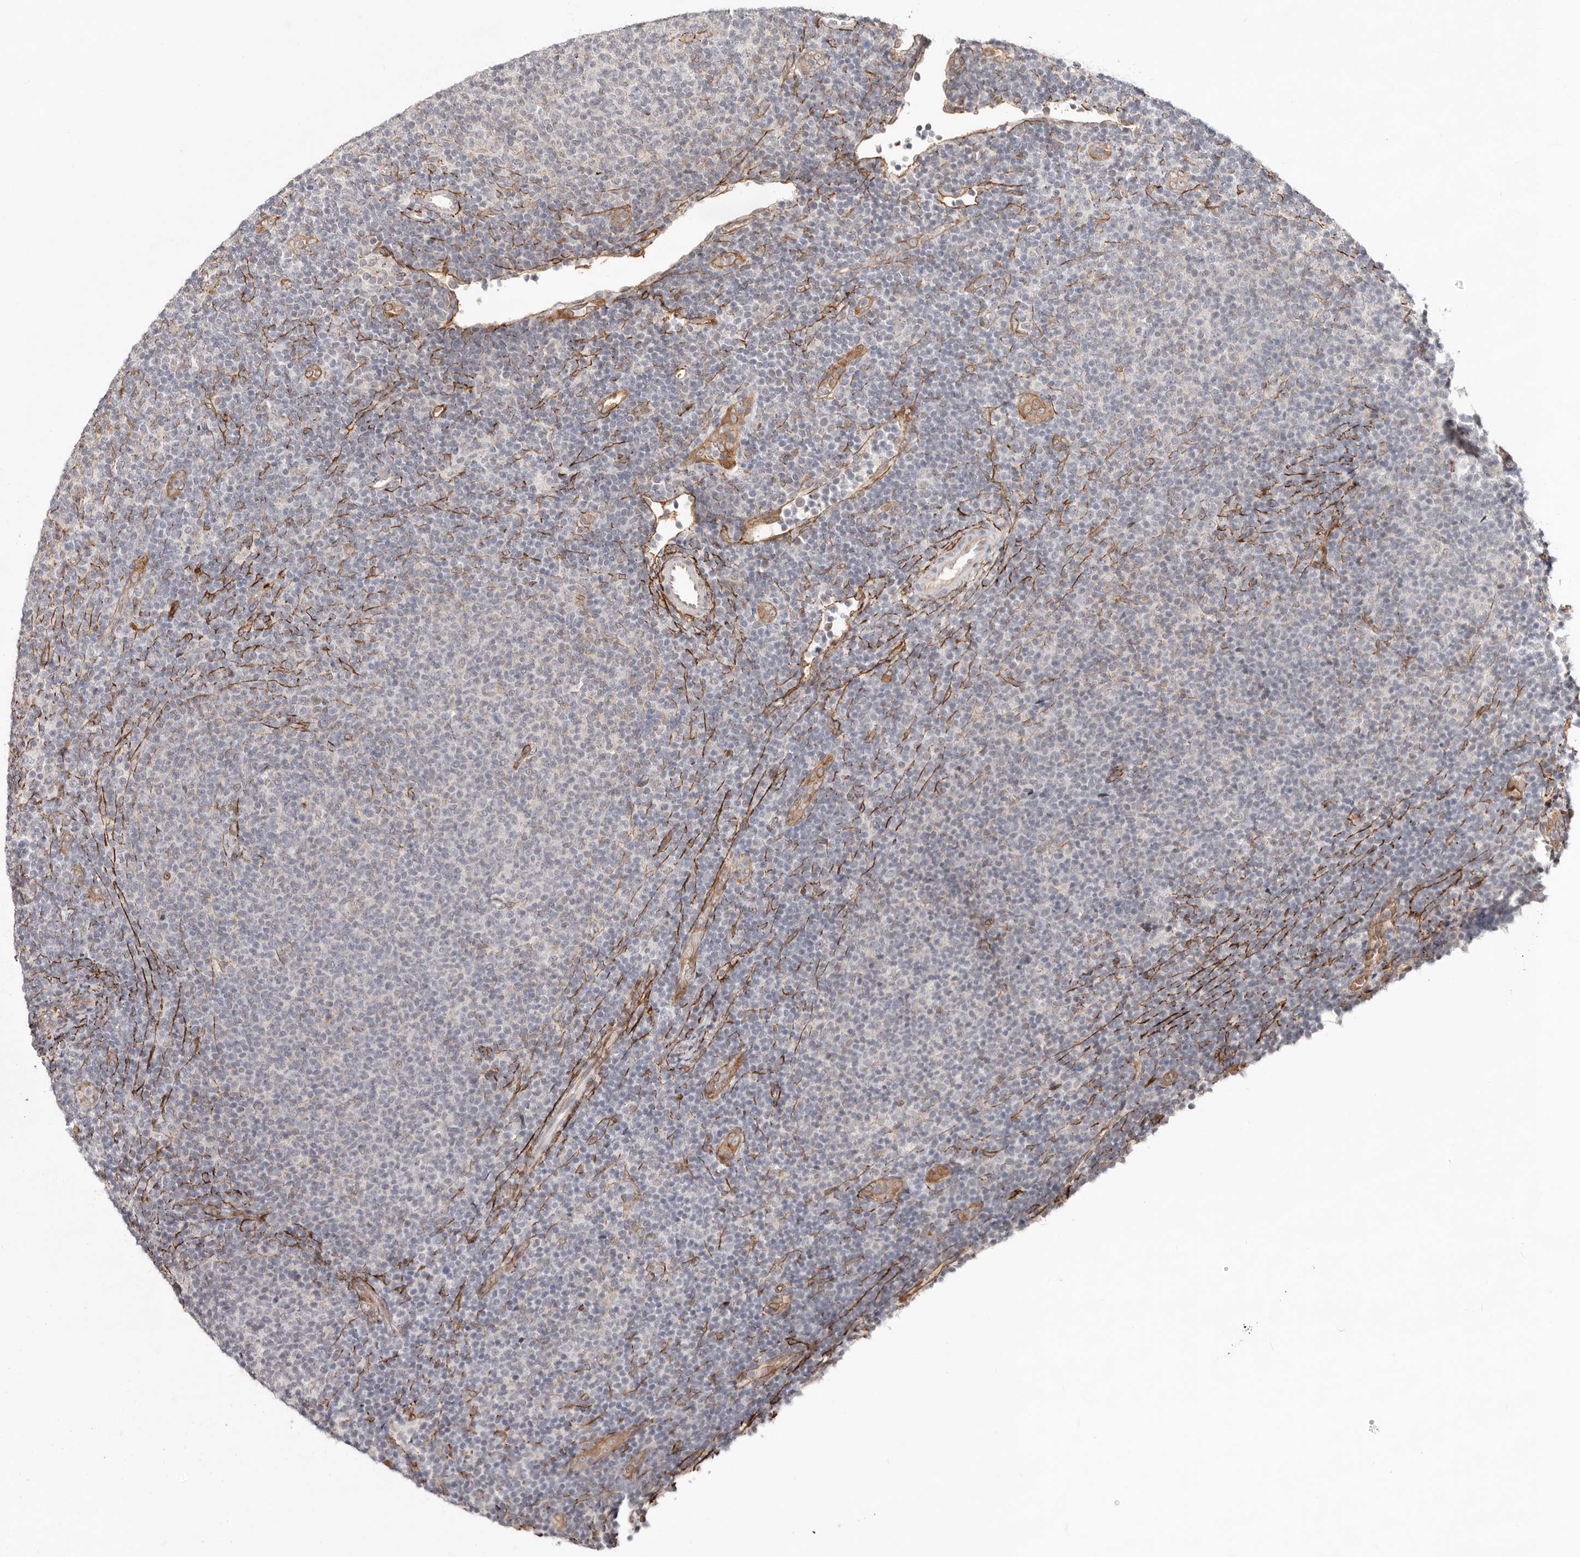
{"staining": {"intensity": "negative", "quantity": "none", "location": "none"}, "tissue": "lymphoma", "cell_type": "Tumor cells", "image_type": "cancer", "snomed": [{"axis": "morphology", "description": "Malignant lymphoma, non-Hodgkin's type, Low grade"}, {"axis": "topography", "description": "Lymph node"}], "caption": "IHC micrograph of lymphoma stained for a protein (brown), which displays no positivity in tumor cells.", "gene": "SZT2", "patient": {"sex": "male", "age": 66}}